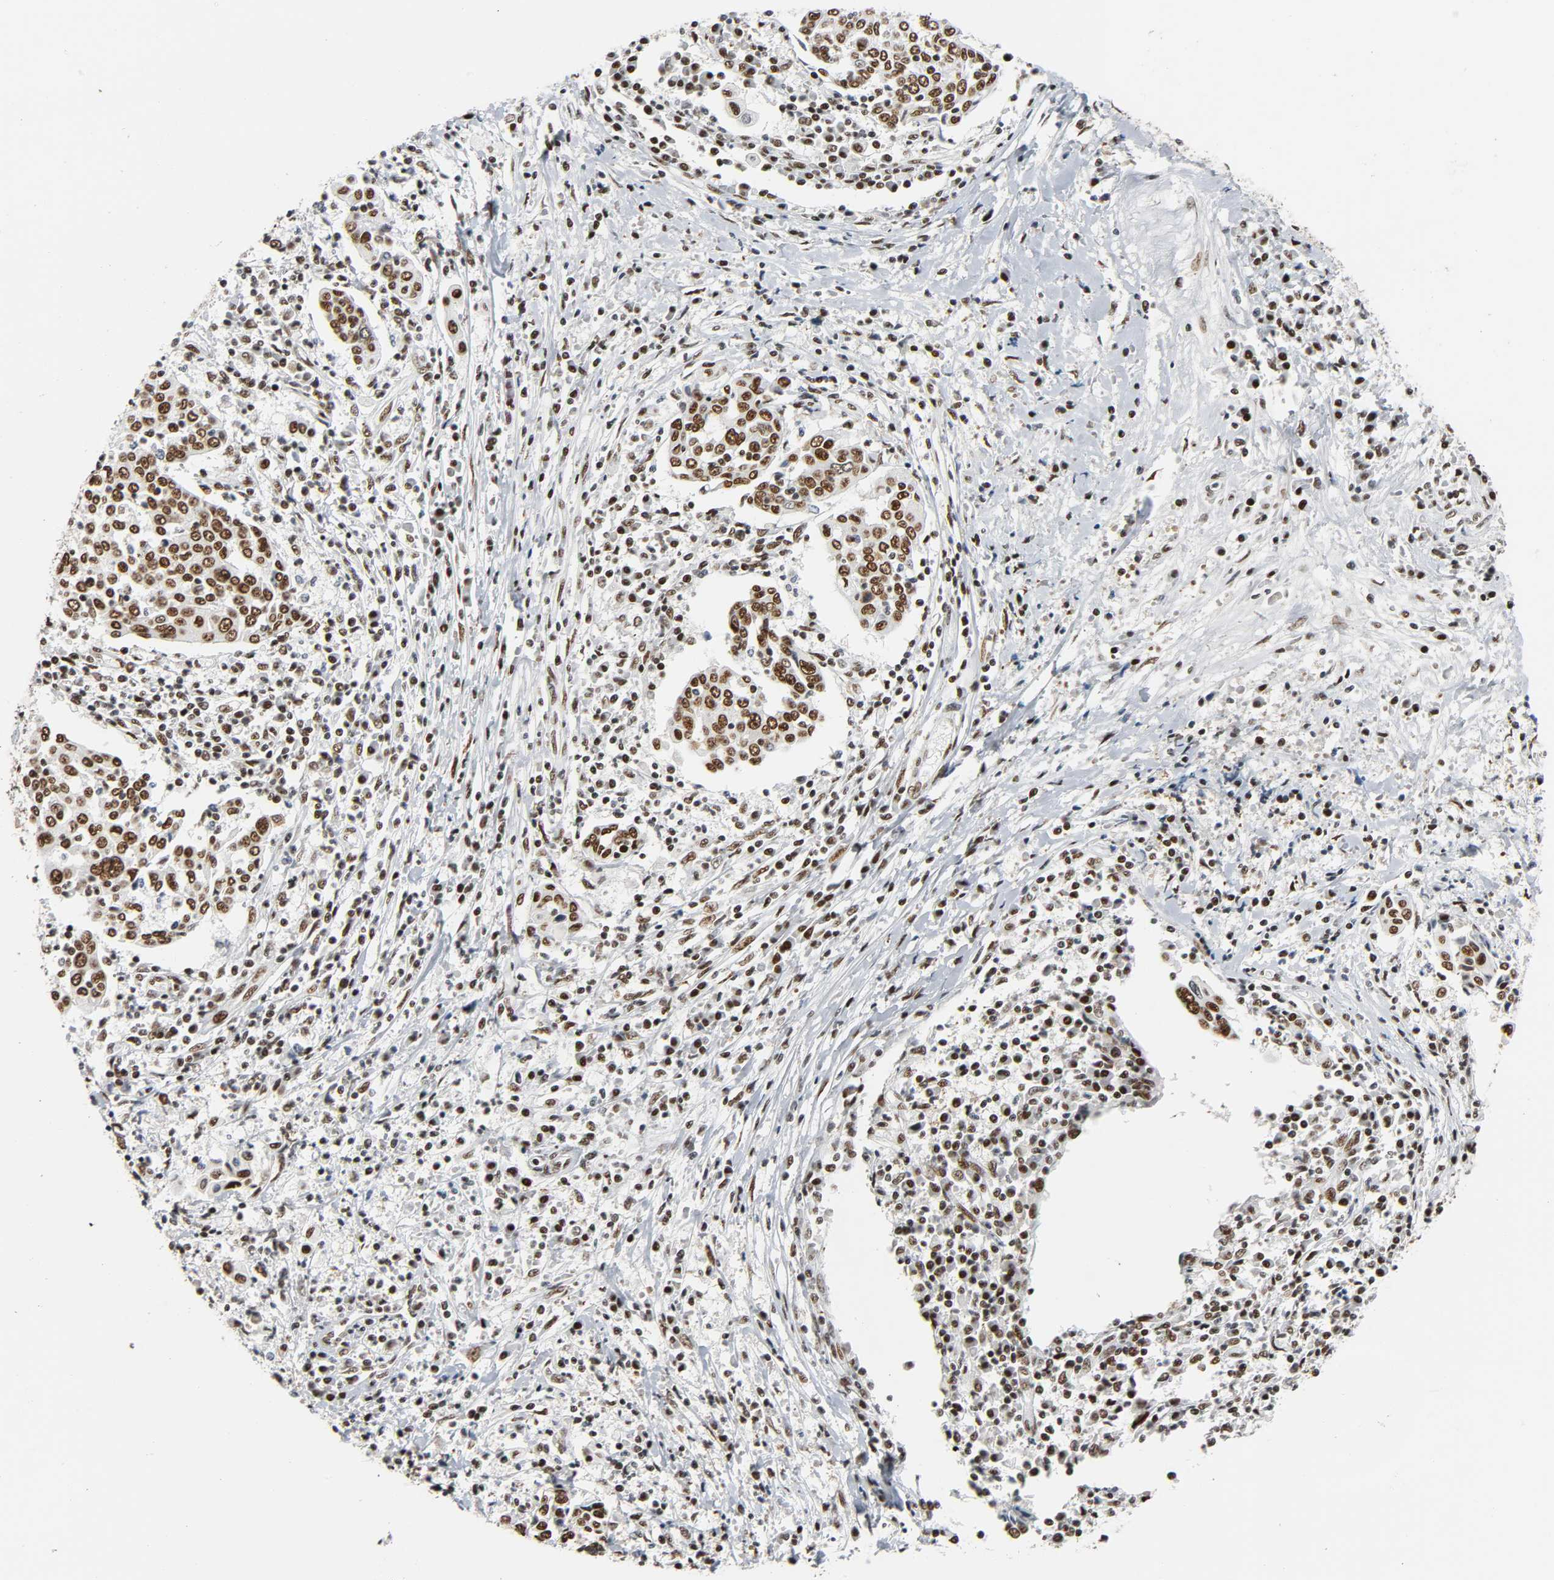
{"staining": {"intensity": "strong", "quantity": ">75%", "location": "nuclear"}, "tissue": "cervical cancer", "cell_type": "Tumor cells", "image_type": "cancer", "snomed": [{"axis": "morphology", "description": "Squamous cell carcinoma, NOS"}, {"axis": "topography", "description": "Cervix"}], "caption": "Immunohistochemical staining of cervical cancer shows high levels of strong nuclear protein positivity in approximately >75% of tumor cells.", "gene": "CDK9", "patient": {"sex": "female", "age": 40}}